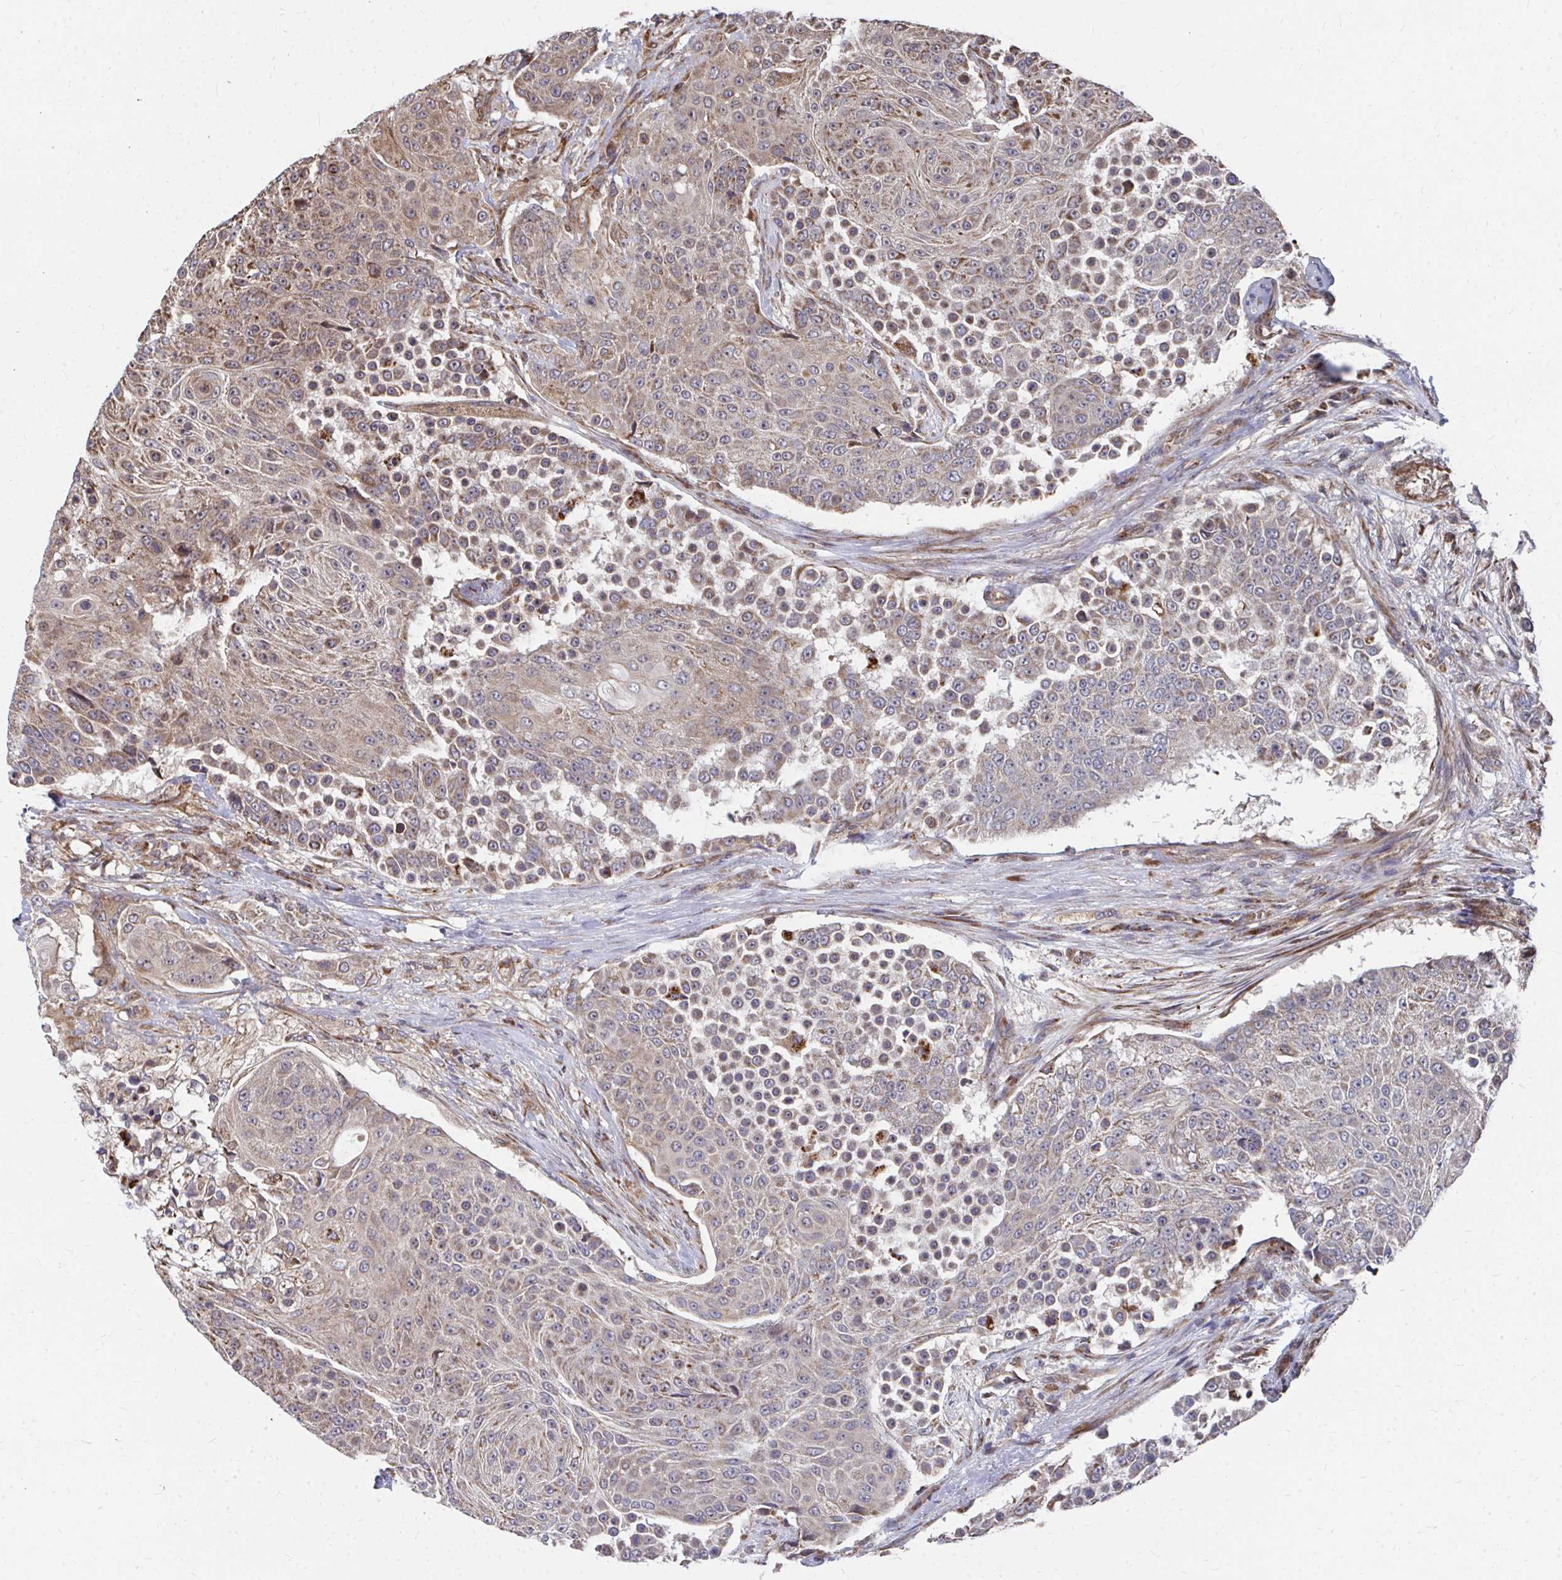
{"staining": {"intensity": "weak", "quantity": "25%-75%", "location": "cytoplasmic/membranous"}, "tissue": "urothelial cancer", "cell_type": "Tumor cells", "image_type": "cancer", "snomed": [{"axis": "morphology", "description": "Urothelial carcinoma, High grade"}, {"axis": "topography", "description": "Urinary bladder"}], "caption": "Weak cytoplasmic/membranous protein positivity is present in approximately 25%-75% of tumor cells in urothelial cancer.", "gene": "FAM89A", "patient": {"sex": "female", "age": 63}}